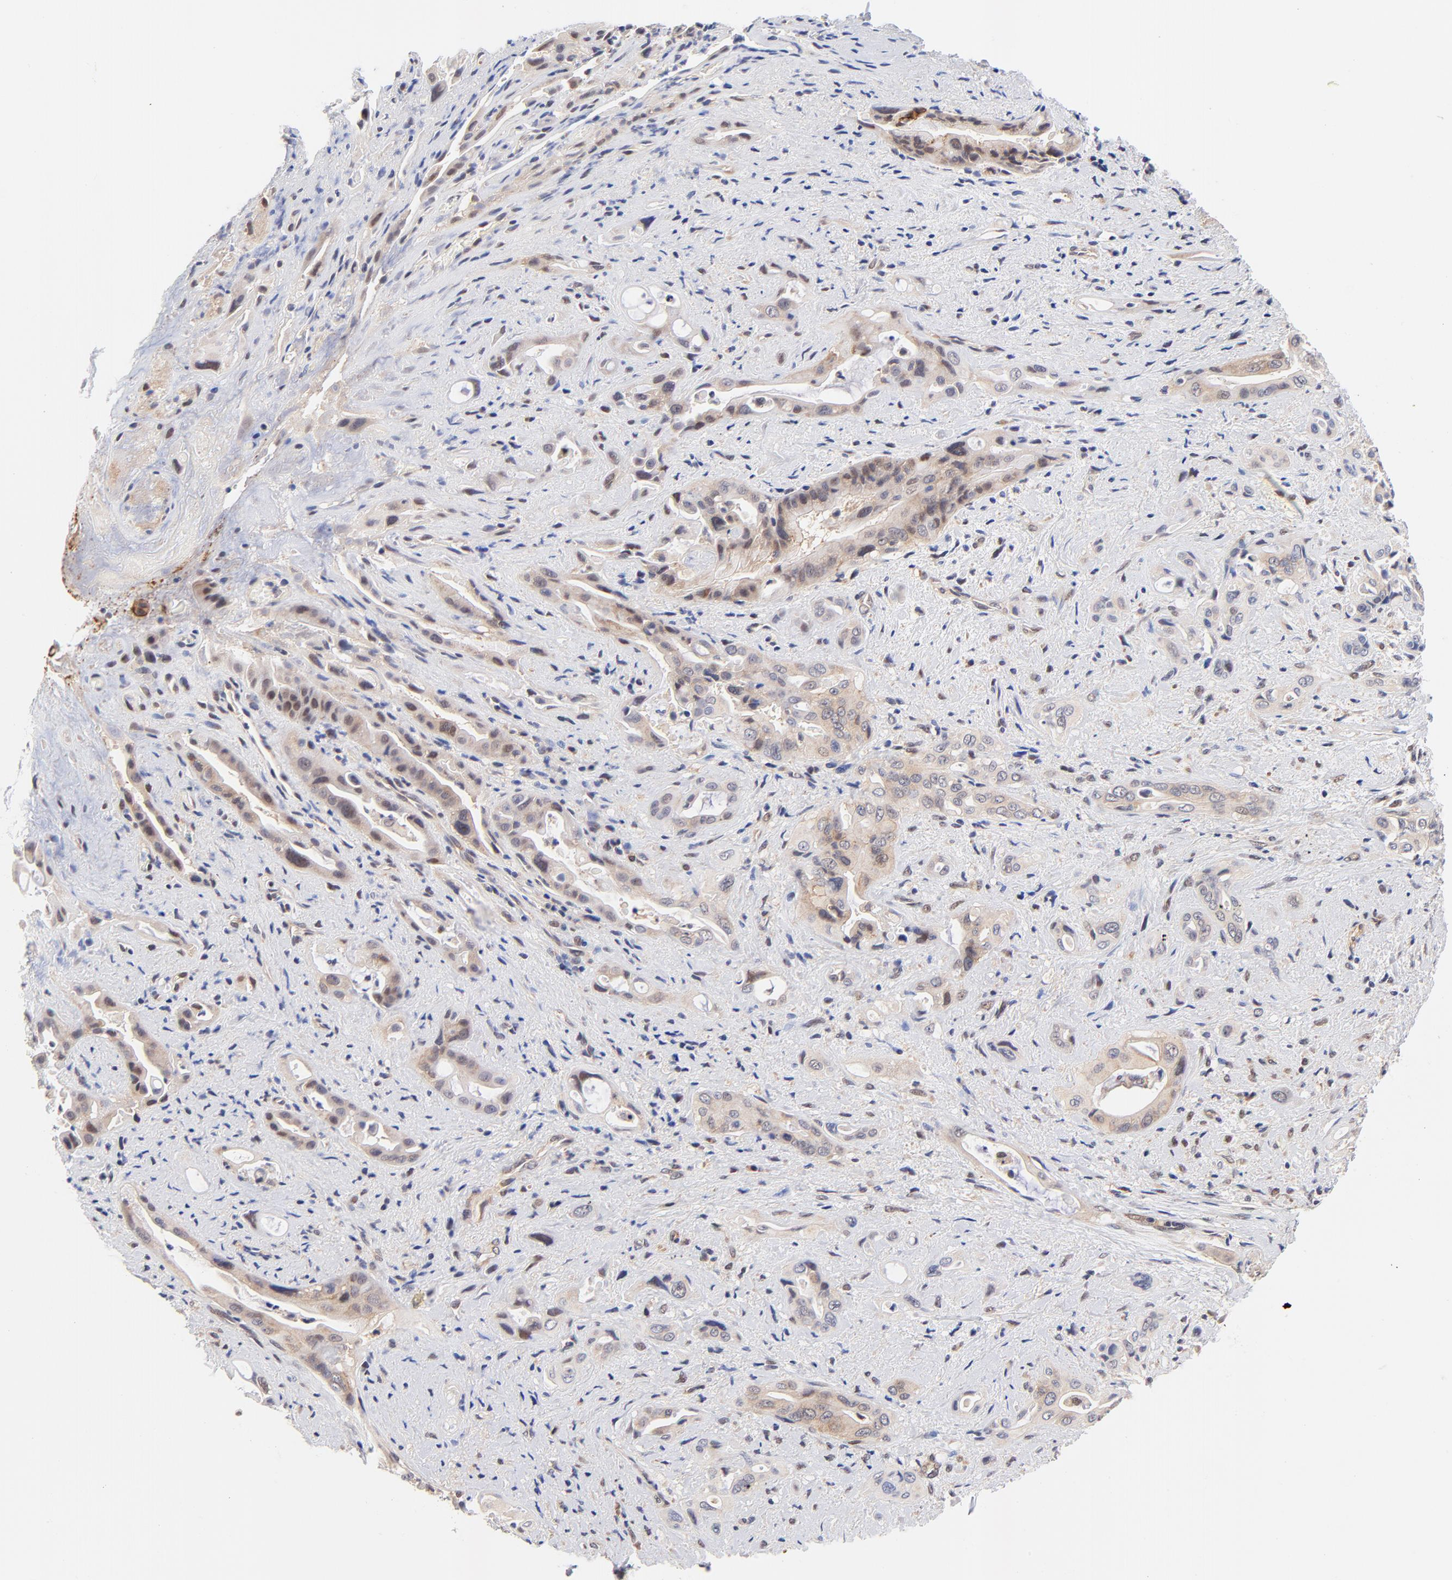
{"staining": {"intensity": "moderate", "quantity": ">75%", "location": "cytoplasmic/membranous,nuclear"}, "tissue": "pancreatic cancer", "cell_type": "Tumor cells", "image_type": "cancer", "snomed": [{"axis": "morphology", "description": "Adenocarcinoma, NOS"}, {"axis": "topography", "description": "Pancreas"}], "caption": "Approximately >75% of tumor cells in human pancreatic adenocarcinoma display moderate cytoplasmic/membranous and nuclear protein positivity as visualized by brown immunohistochemical staining.", "gene": "TXNL1", "patient": {"sex": "male", "age": 77}}